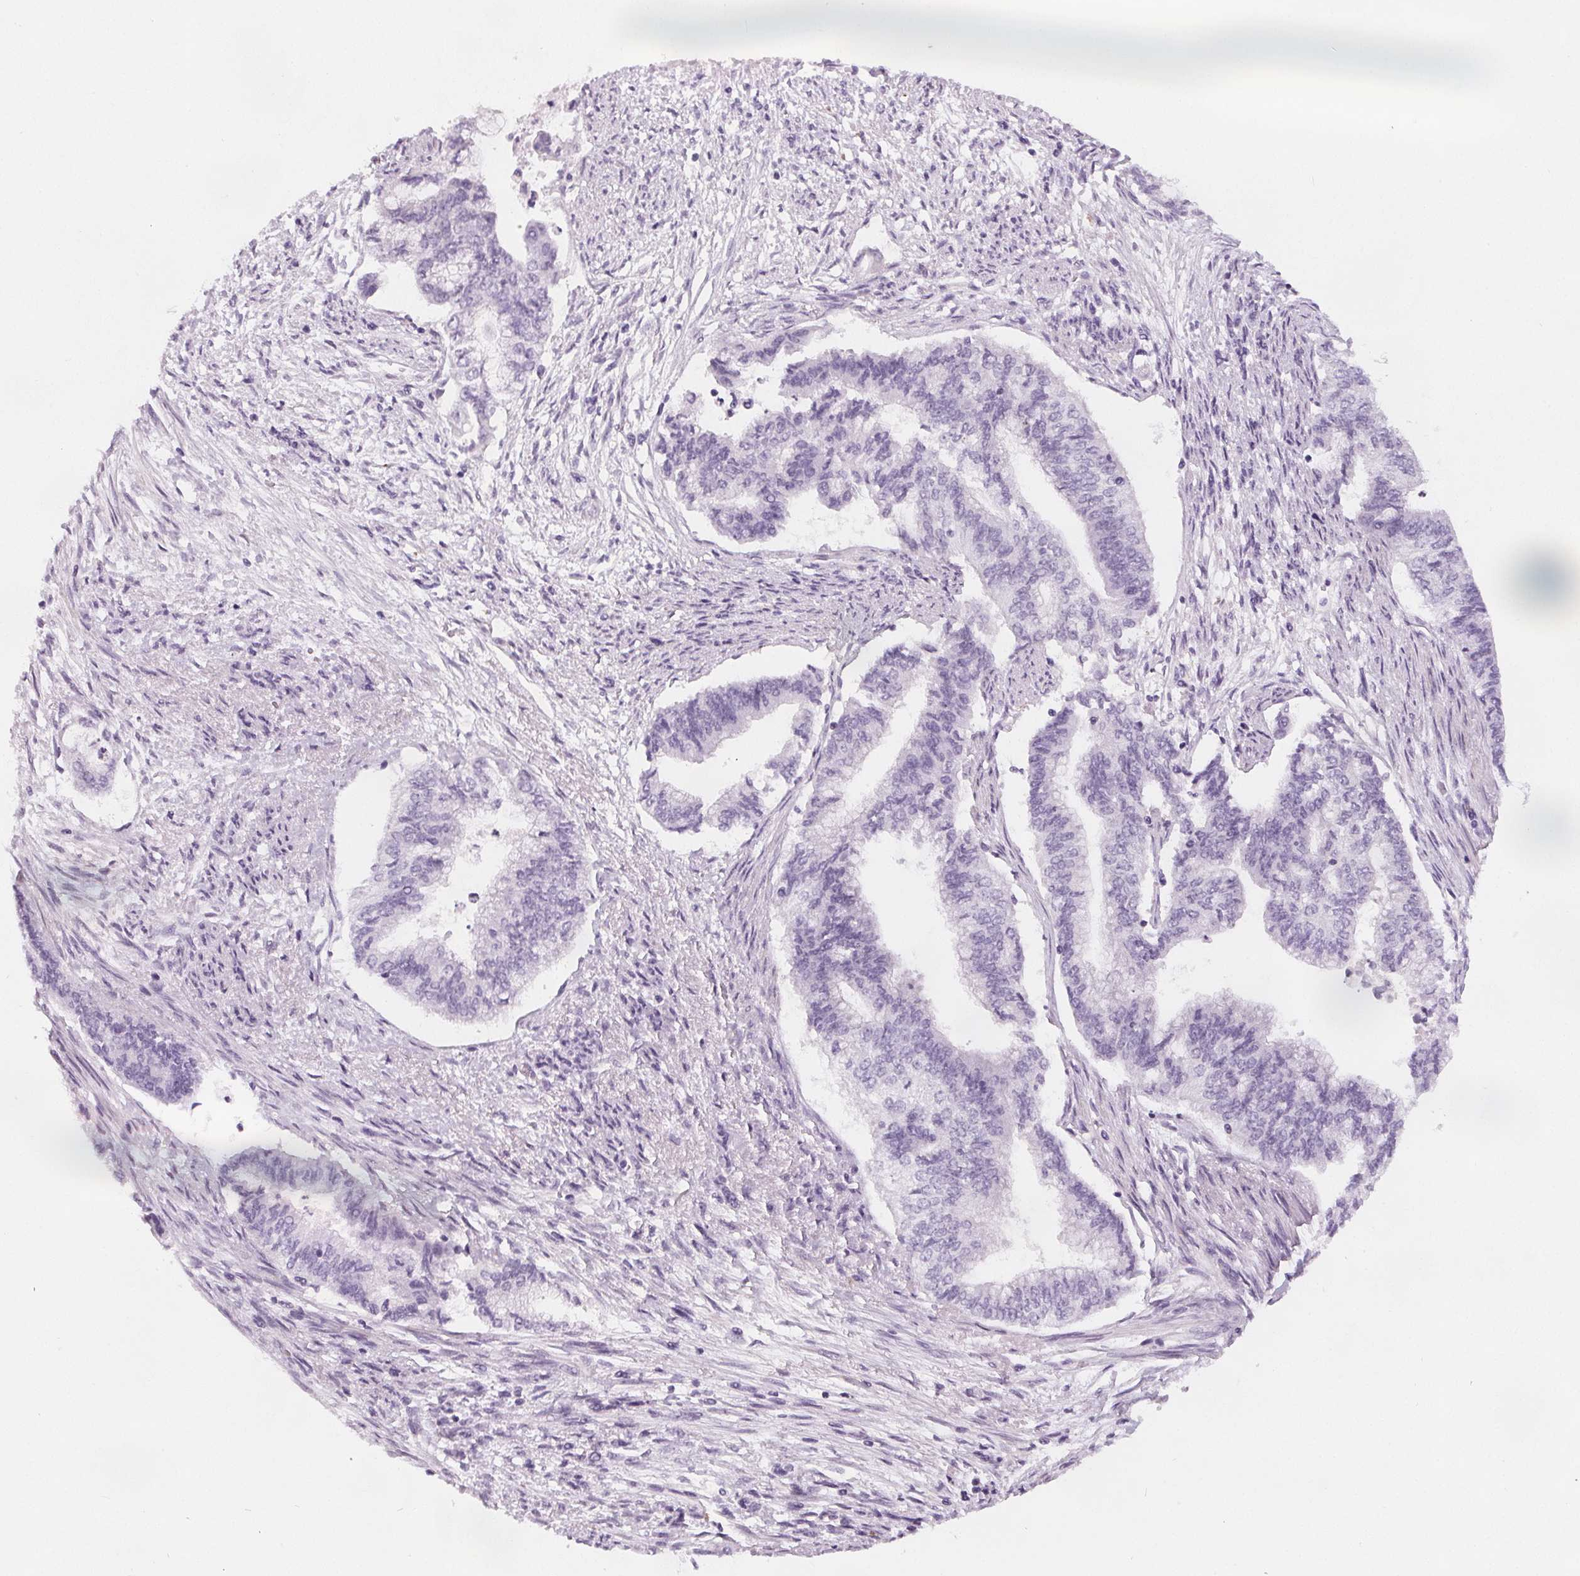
{"staining": {"intensity": "negative", "quantity": "none", "location": "none"}, "tissue": "endometrial cancer", "cell_type": "Tumor cells", "image_type": "cancer", "snomed": [{"axis": "morphology", "description": "Adenocarcinoma, NOS"}, {"axis": "topography", "description": "Endometrium"}], "caption": "Endometrial cancer (adenocarcinoma) was stained to show a protein in brown. There is no significant positivity in tumor cells.", "gene": "SLC5A12", "patient": {"sex": "female", "age": 65}}